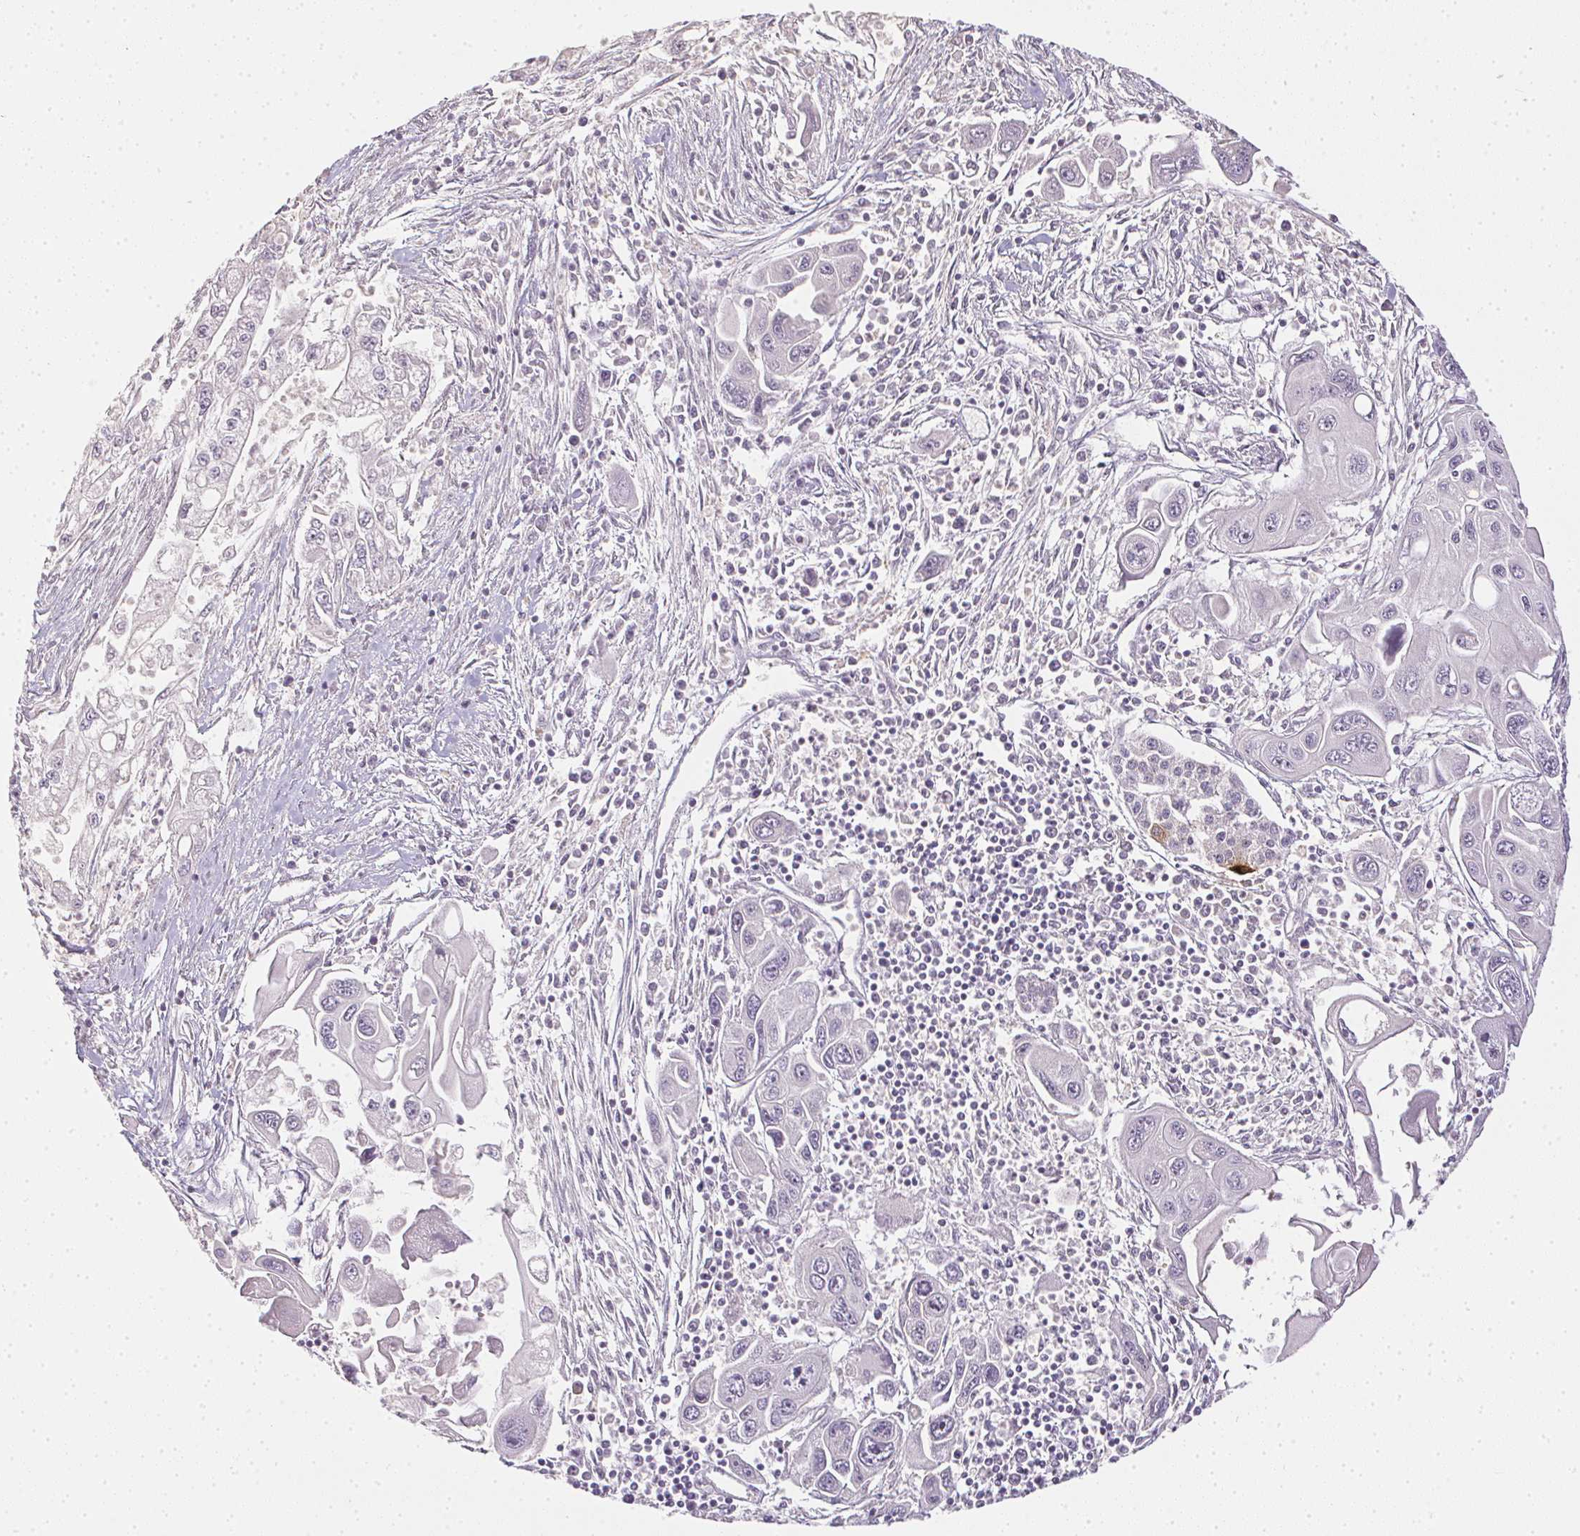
{"staining": {"intensity": "negative", "quantity": "none", "location": "none"}, "tissue": "pancreatic cancer", "cell_type": "Tumor cells", "image_type": "cancer", "snomed": [{"axis": "morphology", "description": "Adenocarcinoma, NOS"}, {"axis": "topography", "description": "Pancreas"}], "caption": "High power microscopy histopathology image of an immunohistochemistry histopathology image of pancreatic cancer, revealing no significant staining in tumor cells. (DAB (3,3'-diaminobenzidine) immunohistochemistry with hematoxylin counter stain).", "gene": "PPY", "patient": {"sex": "male", "age": 70}}